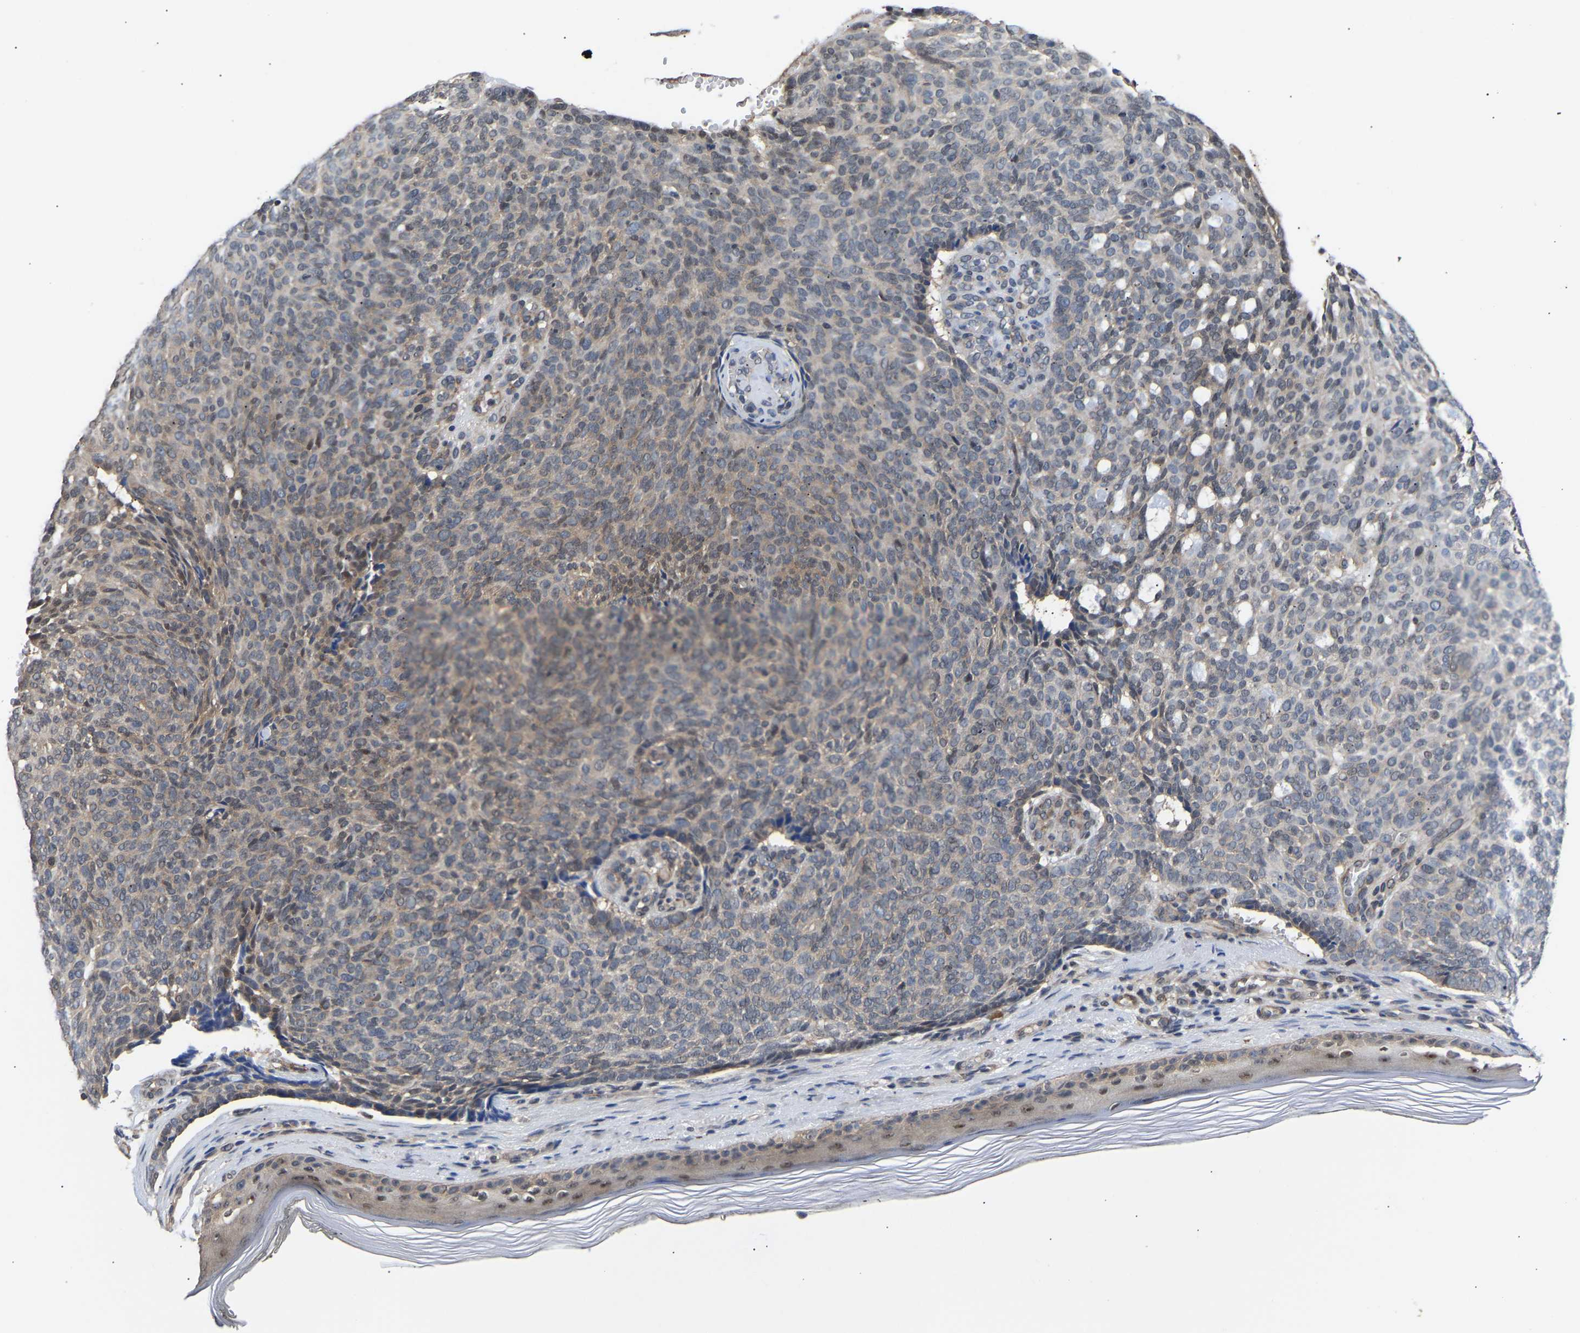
{"staining": {"intensity": "weak", "quantity": "<25%", "location": "cytoplasmic/membranous"}, "tissue": "skin cancer", "cell_type": "Tumor cells", "image_type": "cancer", "snomed": [{"axis": "morphology", "description": "Basal cell carcinoma"}, {"axis": "topography", "description": "Skin"}], "caption": "The micrograph exhibits no staining of tumor cells in skin cancer (basal cell carcinoma).", "gene": "METTL16", "patient": {"sex": "male", "age": 61}}